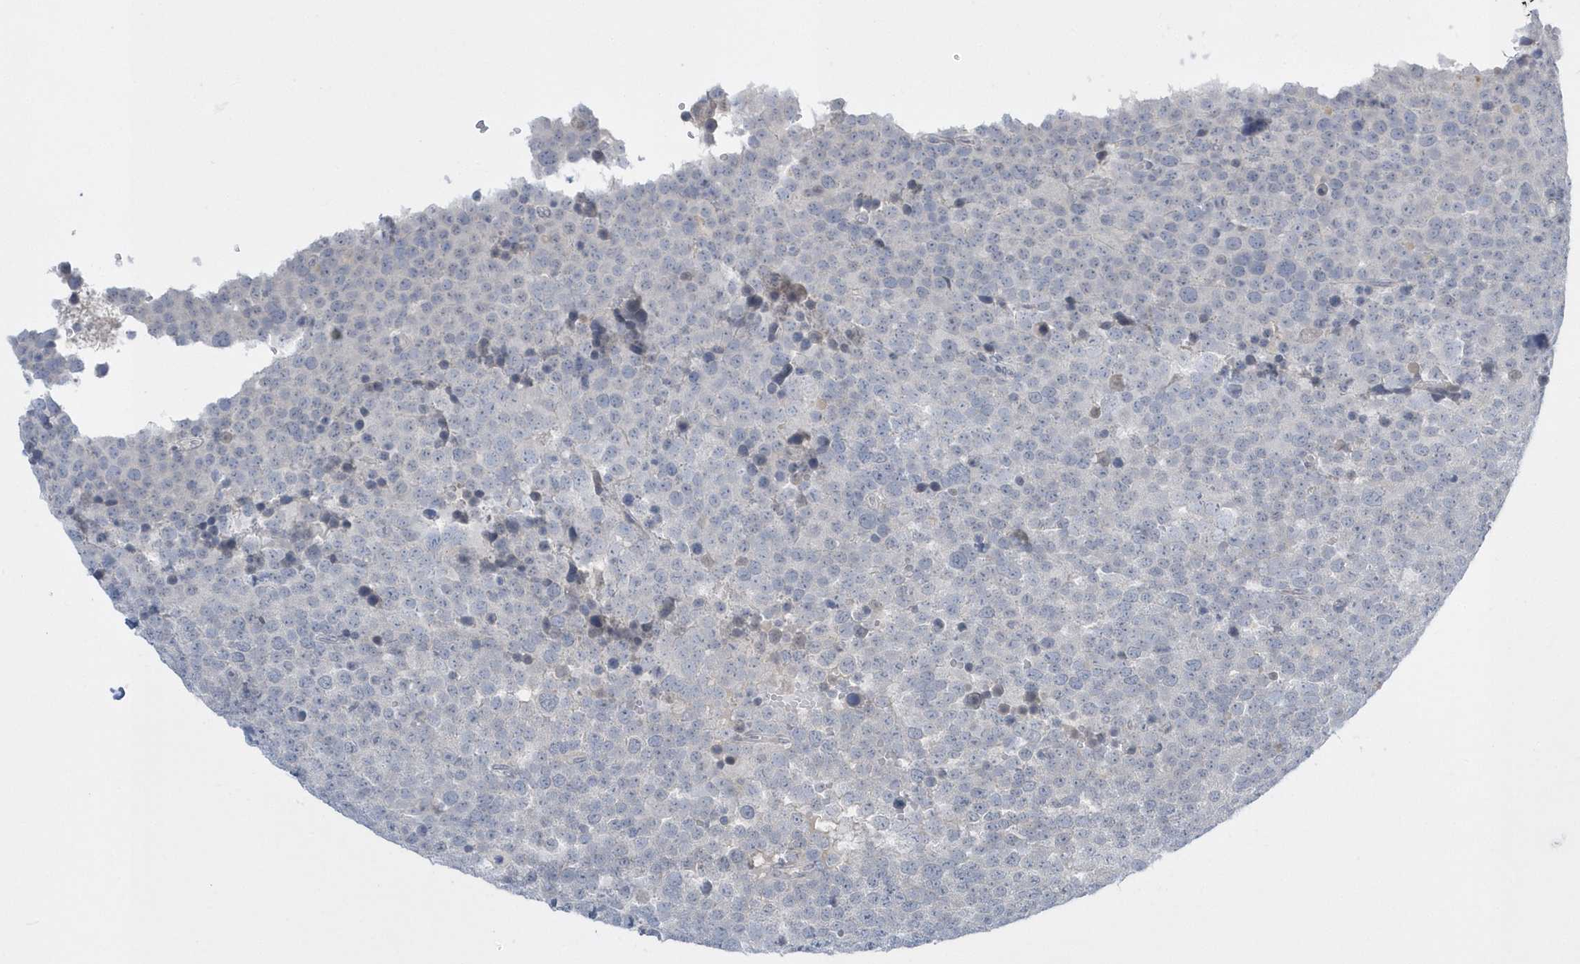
{"staining": {"intensity": "negative", "quantity": "none", "location": "none"}, "tissue": "testis cancer", "cell_type": "Tumor cells", "image_type": "cancer", "snomed": [{"axis": "morphology", "description": "Seminoma, NOS"}, {"axis": "topography", "description": "Testis"}], "caption": "High magnification brightfield microscopy of testis cancer (seminoma) stained with DAB (3,3'-diaminobenzidine) (brown) and counterstained with hematoxylin (blue): tumor cells show no significant expression.", "gene": "ZC3H12D", "patient": {"sex": "male", "age": 71}}